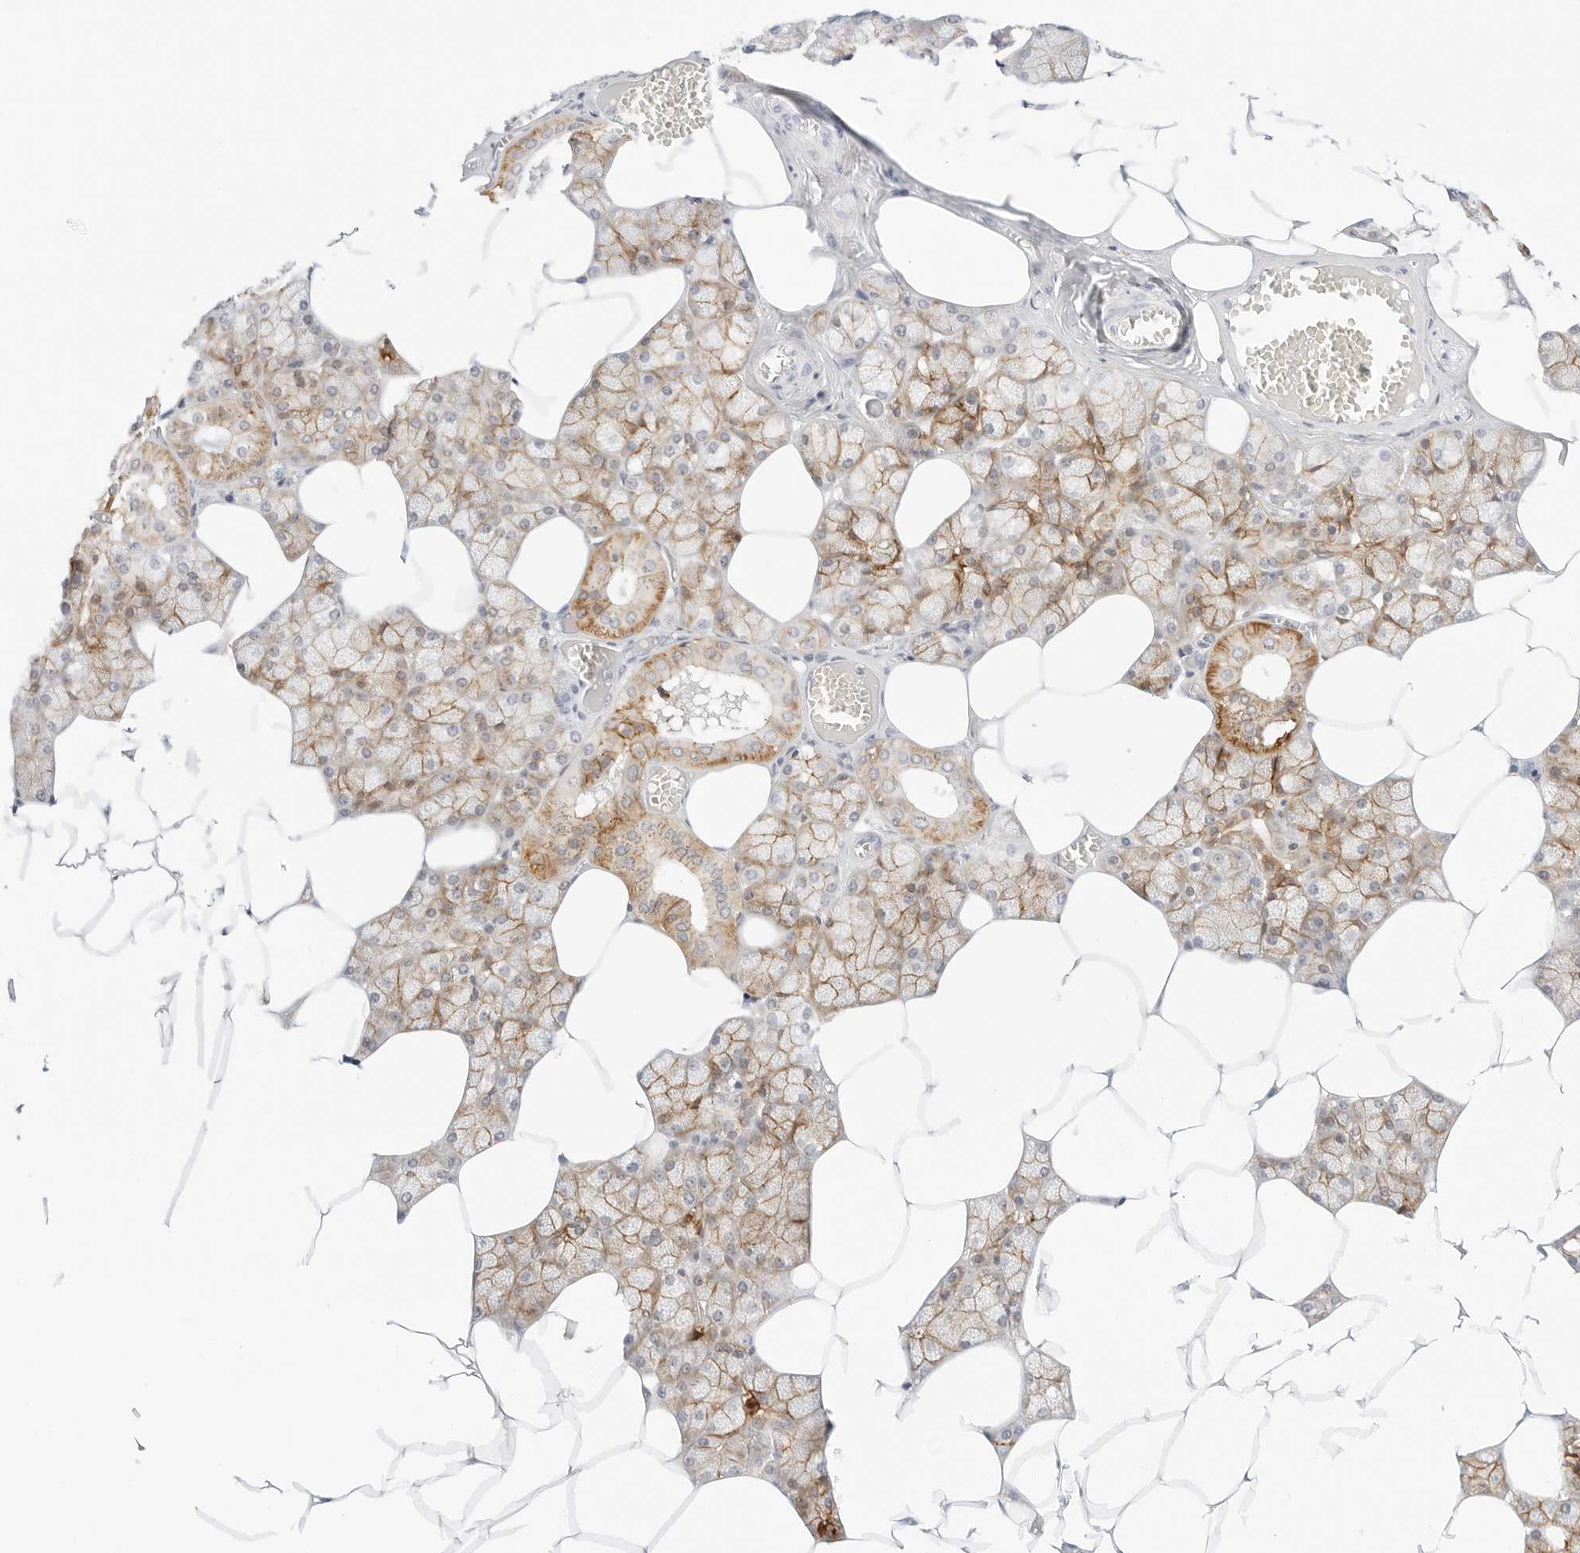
{"staining": {"intensity": "moderate", "quantity": ">75%", "location": "cytoplasmic/membranous"}, "tissue": "salivary gland", "cell_type": "Glandular cells", "image_type": "normal", "snomed": [{"axis": "morphology", "description": "Normal tissue, NOS"}, {"axis": "topography", "description": "Salivary gland"}], "caption": "Benign salivary gland displays moderate cytoplasmic/membranous expression in about >75% of glandular cells.", "gene": "CDH1", "patient": {"sex": "male", "age": 62}}